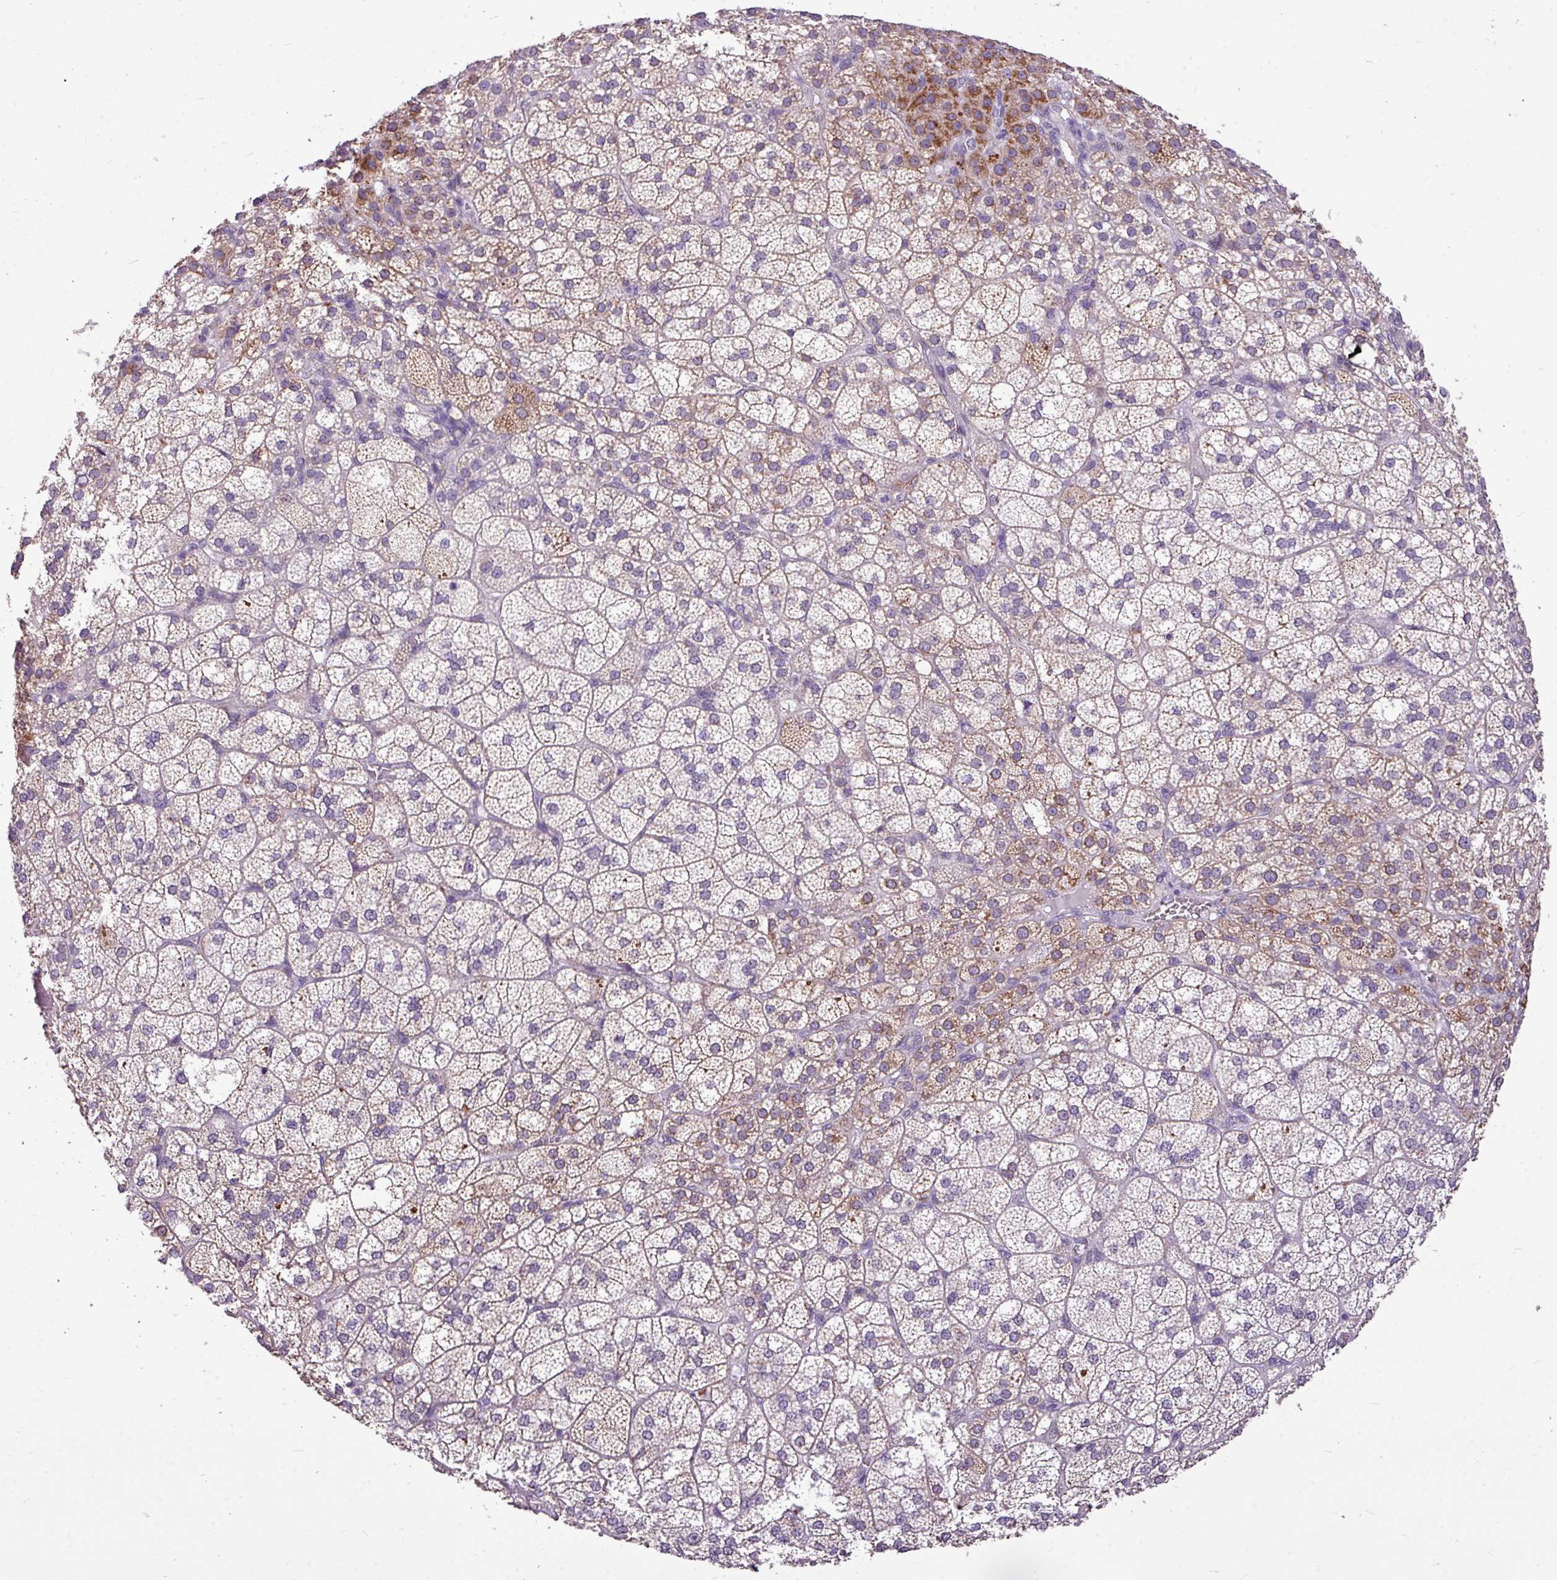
{"staining": {"intensity": "strong", "quantity": "25%-75%", "location": "cytoplasmic/membranous"}, "tissue": "adrenal gland", "cell_type": "Glandular cells", "image_type": "normal", "snomed": [{"axis": "morphology", "description": "Normal tissue, NOS"}, {"axis": "topography", "description": "Adrenal gland"}], "caption": "Protein expression analysis of unremarkable adrenal gland demonstrates strong cytoplasmic/membranous positivity in approximately 25%-75% of glandular cells. (DAB (3,3'-diaminobenzidine) = brown stain, brightfield microscopy at high magnification).", "gene": "ALDH2", "patient": {"sex": "female", "age": 60}}